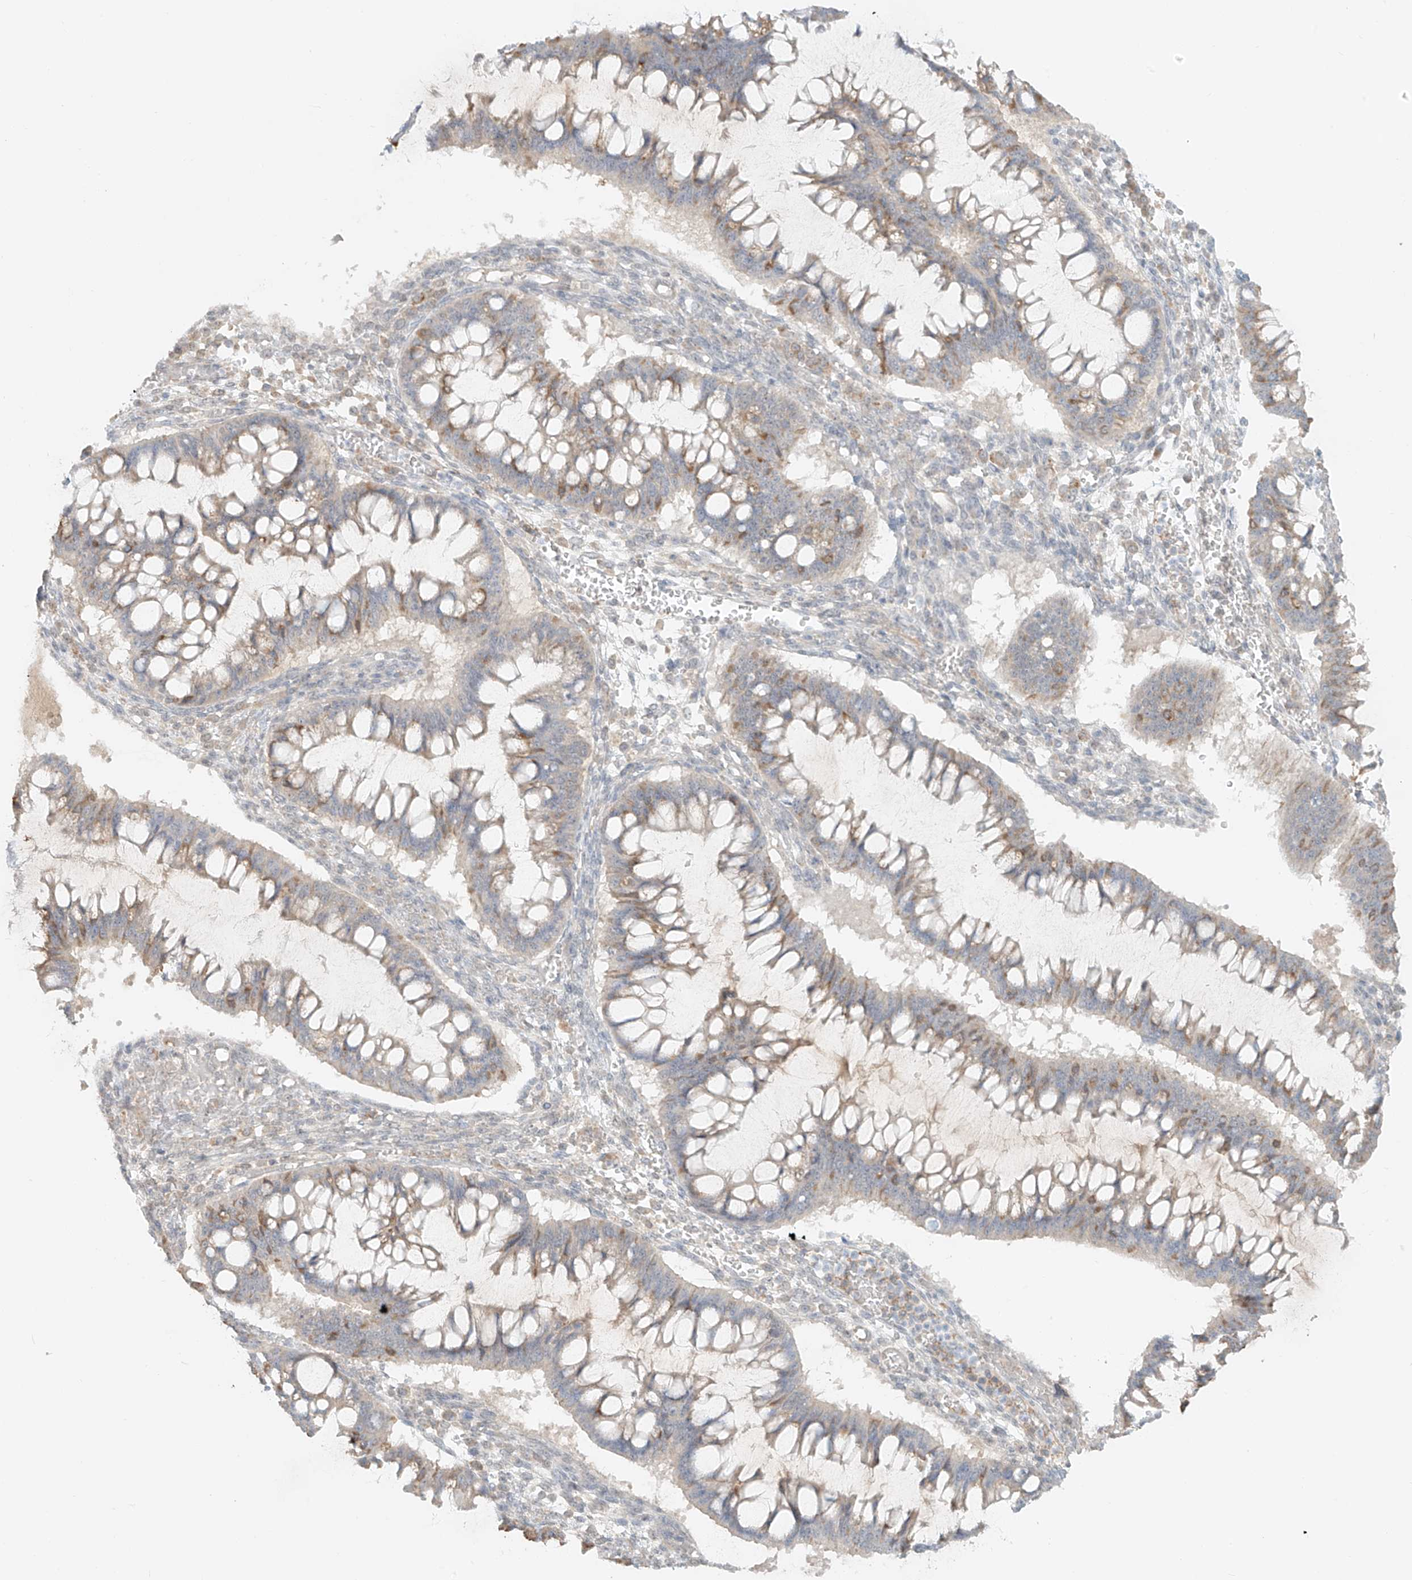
{"staining": {"intensity": "weak", "quantity": "<25%", "location": "cytoplasmic/membranous"}, "tissue": "ovarian cancer", "cell_type": "Tumor cells", "image_type": "cancer", "snomed": [{"axis": "morphology", "description": "Cystadenocarcinoma, mucinous, NOS"}, {"axis": "topography", "description": "Ovary"}], "caption": "Tumor cells show no significant protein expression in ovarian cancer (mucinous cystadenocarcinoma).", "gene": "ABCD1", "patient": {"sex": "female", "age": 73}}